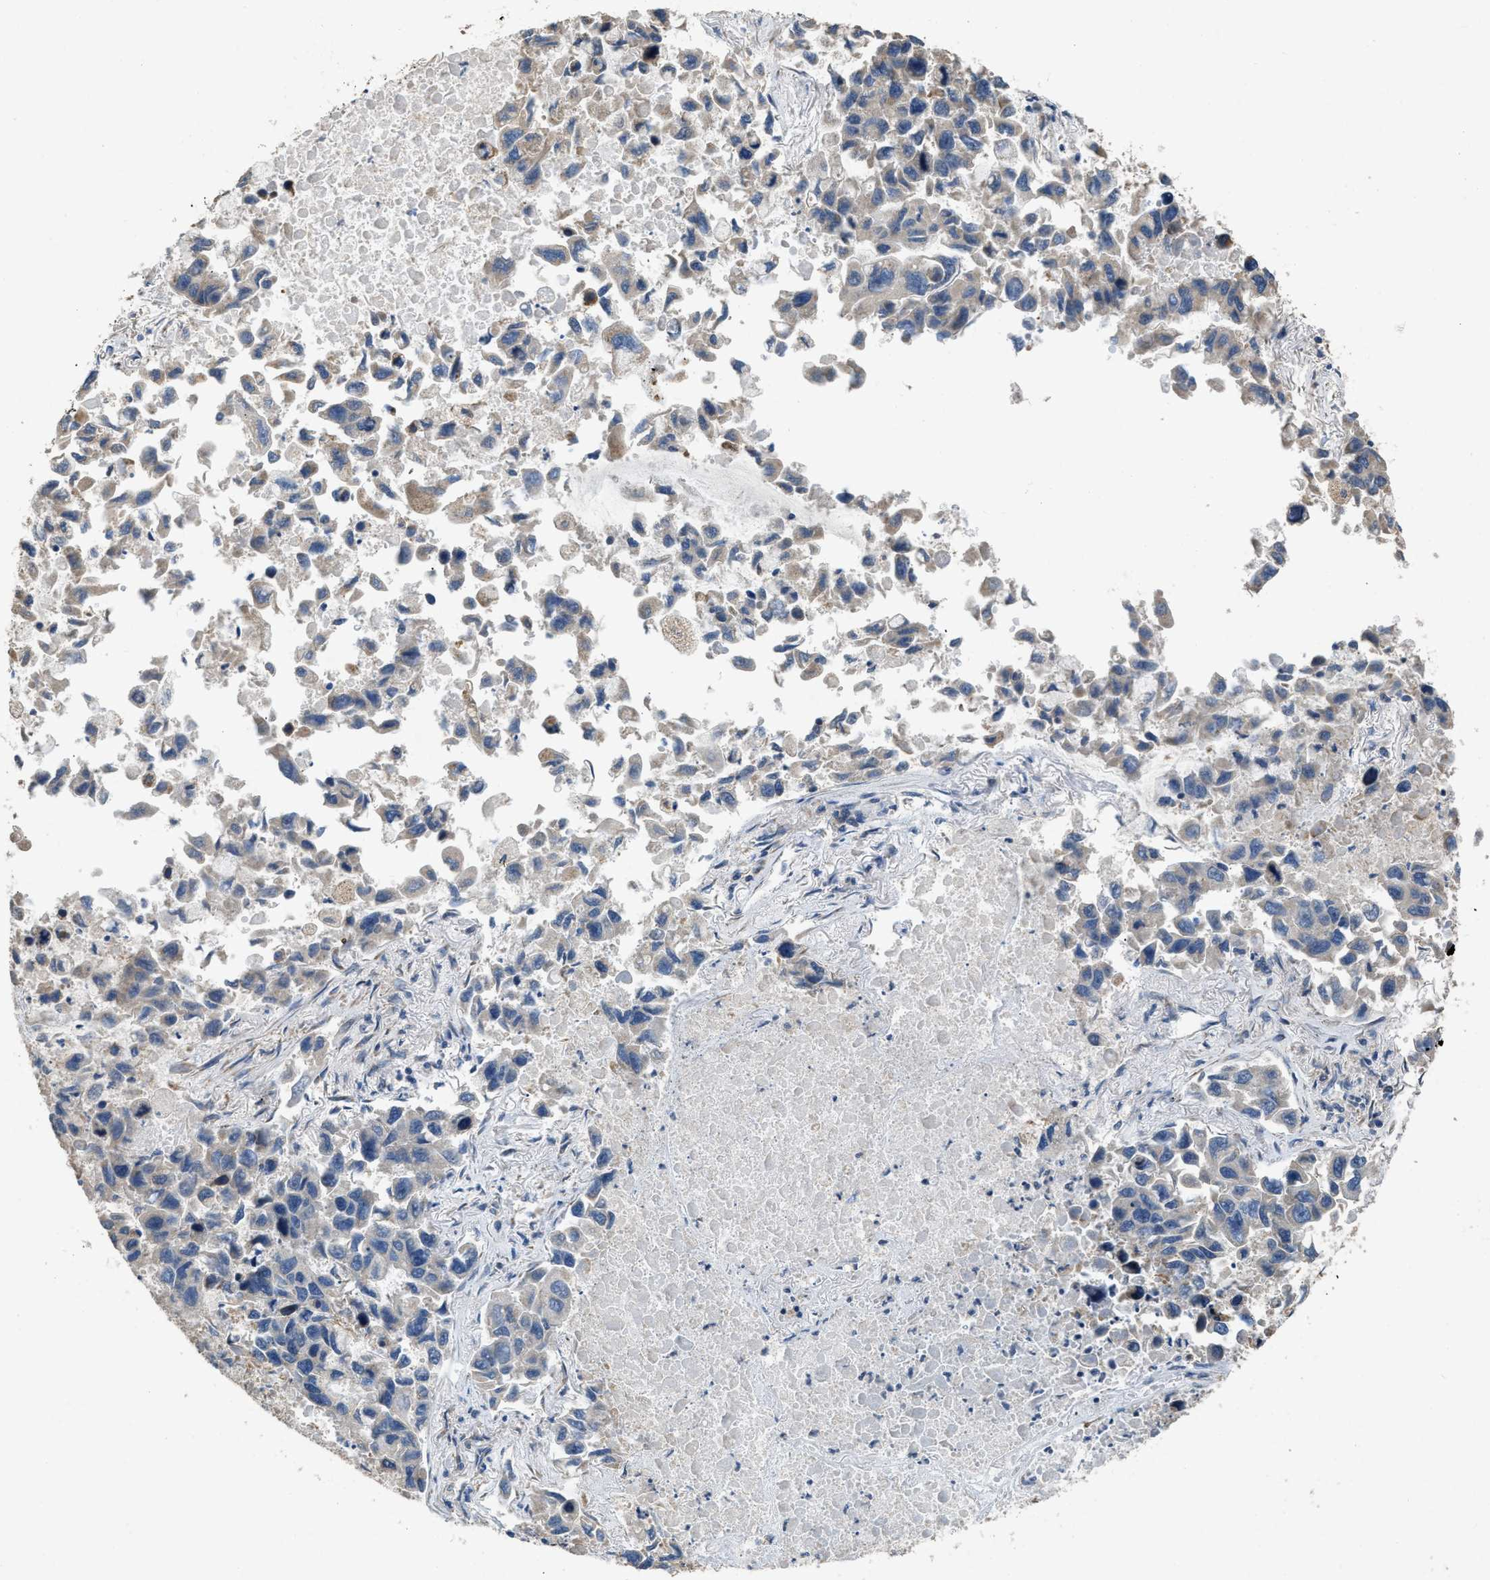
{"staining": {"intensity": "negative", "quantity": "none", "location": "none"}, "tissue": "lung cancer", "cell_type": "Tumor cells", "image_type": "cancer", "snomed": [{"axis": "morphology", "description": "Adenocarcinoma, NOS"}, {"axis": "topography", "description": "Lung"}], "caption": "DAB (3,3'-diaminobenzidine) immunohistochemical staining of human lung cancer exhibits no significant staining in tumor cells.", "gene": "TMEM150A", "patient": {"sex": "male", "age": 64}}